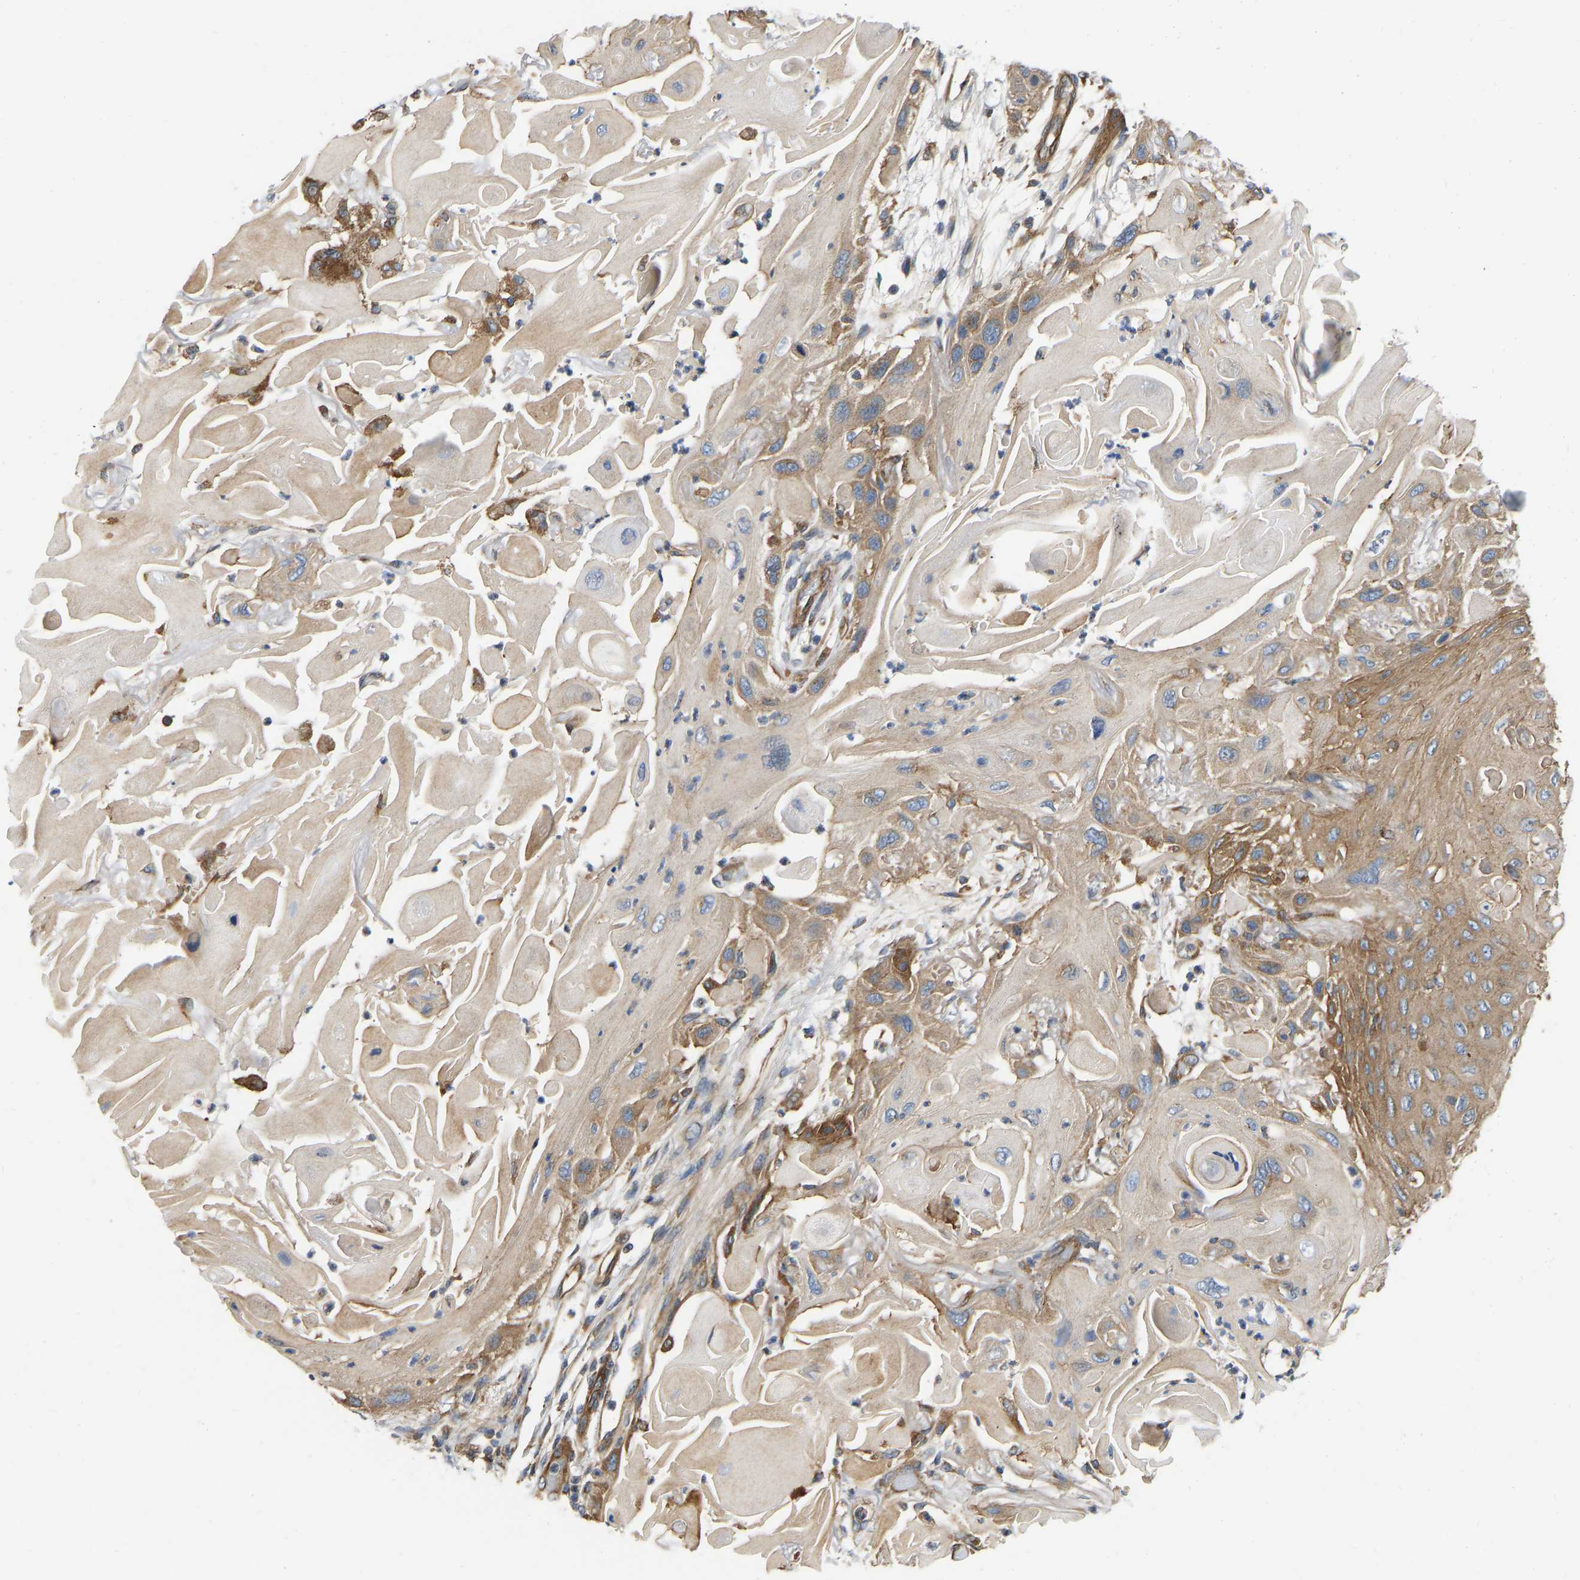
{"staining": {"intensity": "moderate", "quantity": "25%-75%", "location": "cytoplasmic/membranous"}, "tissue": "skin cancer", "cell_type": "Tumor cells", "image_type": "cancer", "snomed": [{"axis": "morphology", "description": "Squamous cell carcinoma, NOS"}, {"axis": "topography", "description": "Skin"}], "caption": "Immunohistochemical staining of human skin squamous cell carcinoma exhibits medium levels of moderate cytoplasmic/membranous positivity in about 25%-75% of tumor cells.", "gene": "FLNB", "patient": {"sex": "female", "age": 77}}